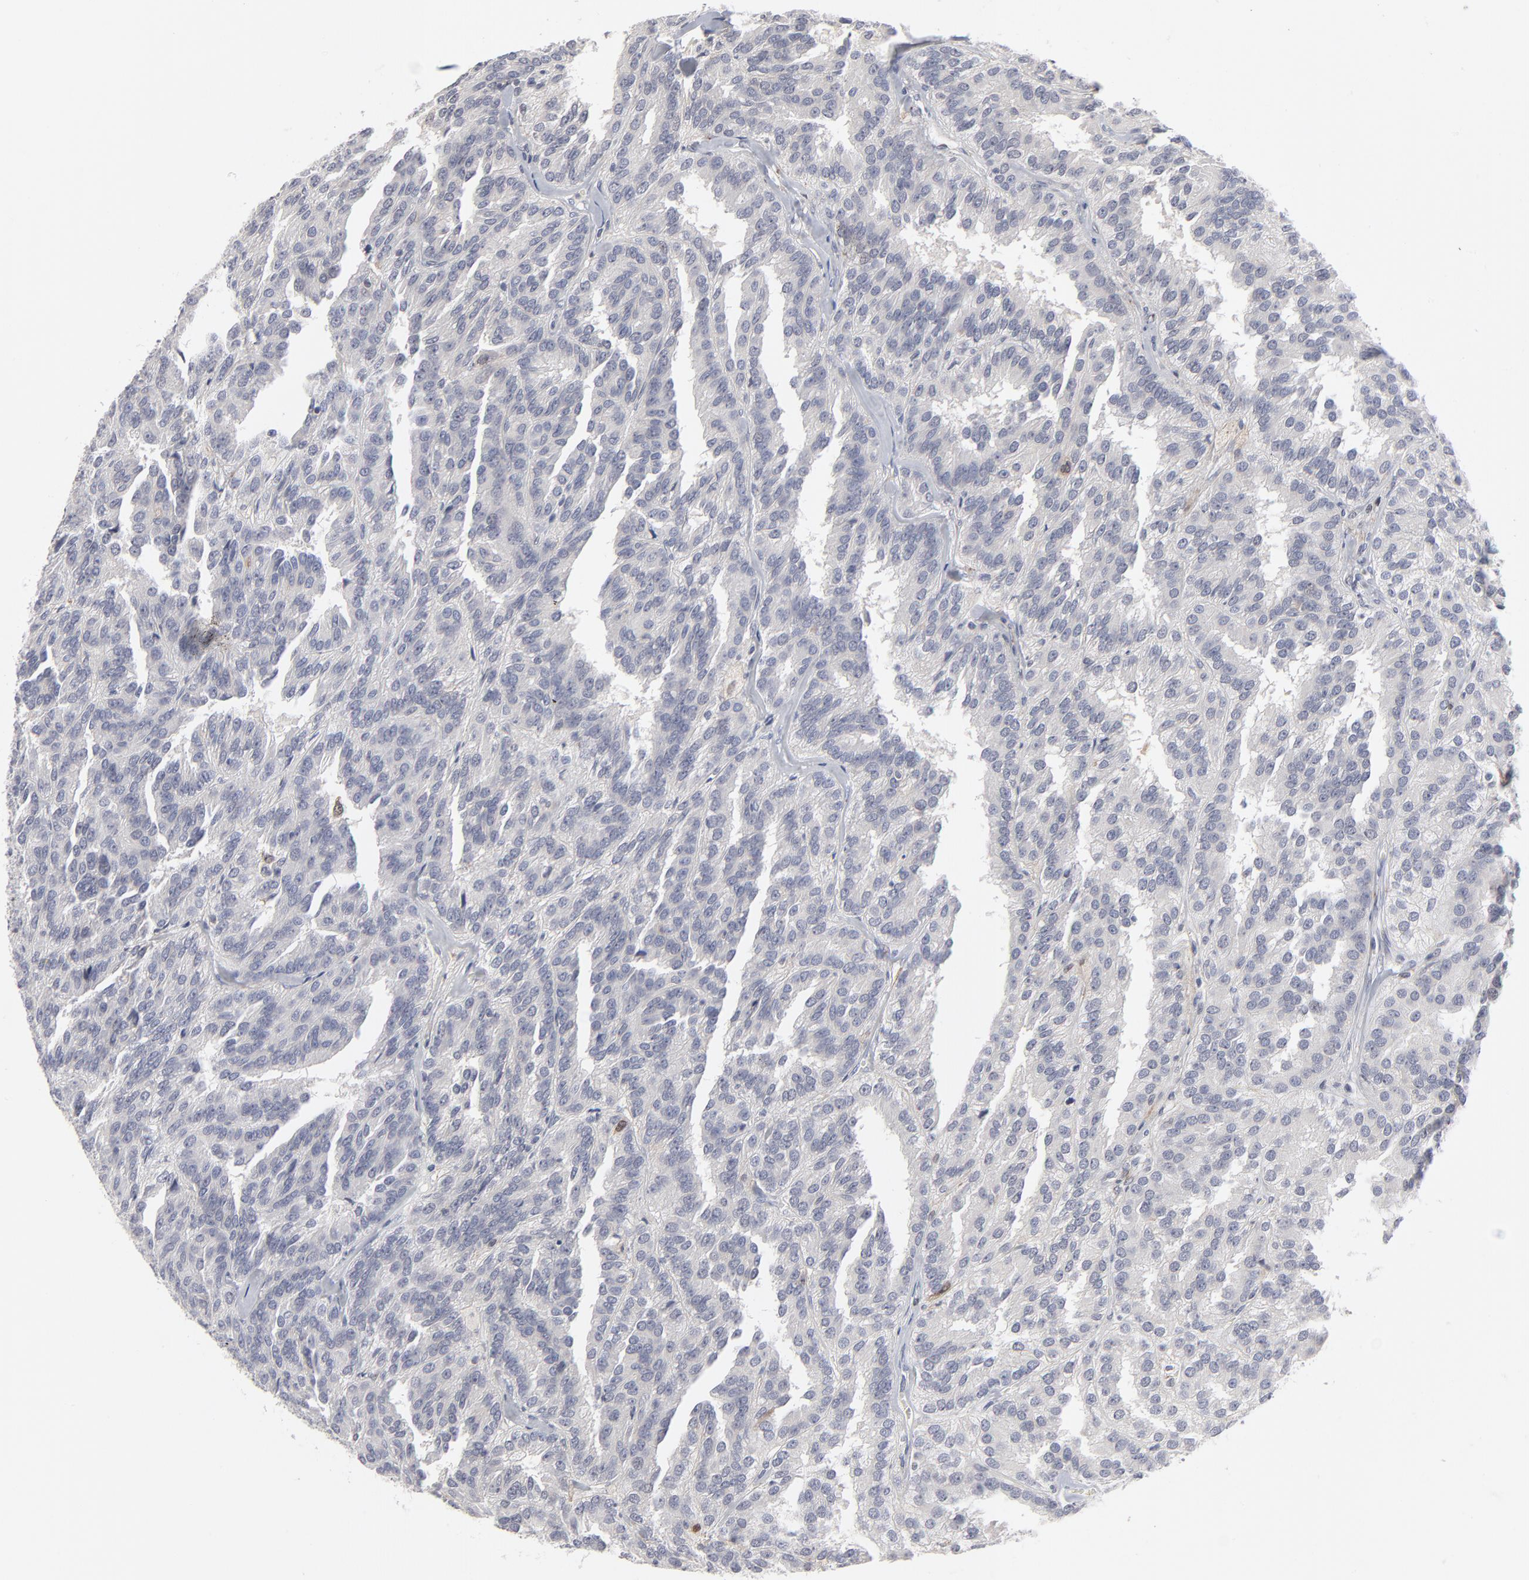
{"staining": {"intensity": "weak", "quantity": "<25%", "location": "nuclear"}, "tissue": "renal cancer", "cell_type": "Tumor cells", "image_type": "cancer", "snomed": [{"axis": "morphology", "description": "Adenocarcinoma, NOS"}, {"axis": "topography", "description": "Kidney"}], "caption": "Renal cancer stained for a protein using immunohistochemistry (IHC) demonstrates no staining tumor cells.", "gene": "AURKA", "patient": {"sex": "male", "age": 46}}